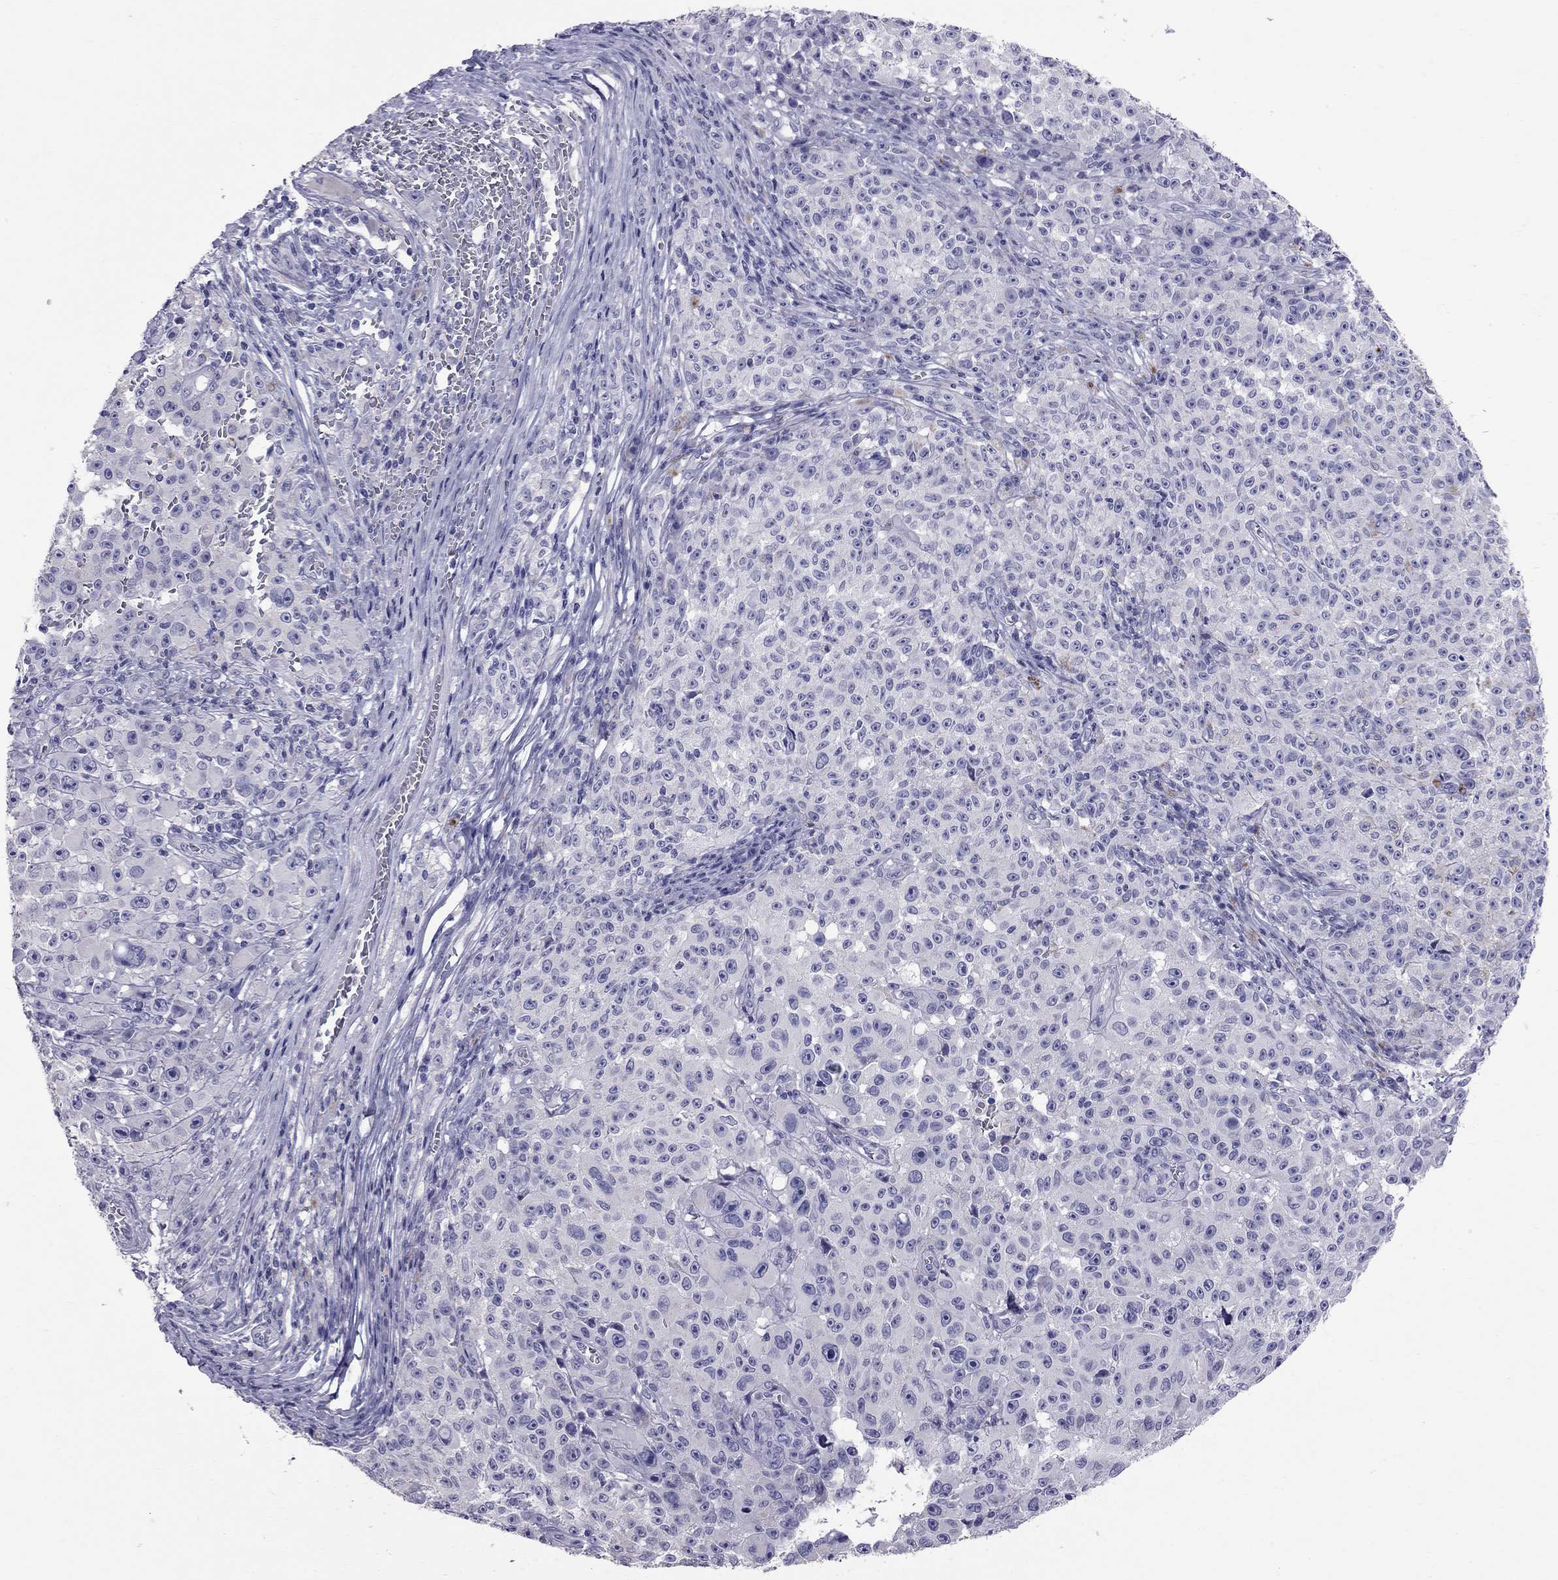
{"staining": {"intensity": "negative", "quantity": "none", "location": "none"}, "tissue": "melanoma", "cell_type": "Tumor cells", "image_type": "cancer", "snomed": [{"axis": "morphology", "description": "Malignant melanoma, NOS"}, {"axis": "topography", "description": "Skin"}], "caption": "A high-resolution photomicrograph shows IHC staining of malignant melanoma, which exhibits no significant positivity in tumor cells. (Brightfield microscopy of DAB immunohistochemistry (IHC) at high magnification).", "gene": "CFAP91", "patient": {"sex": "female", "age": 82}}